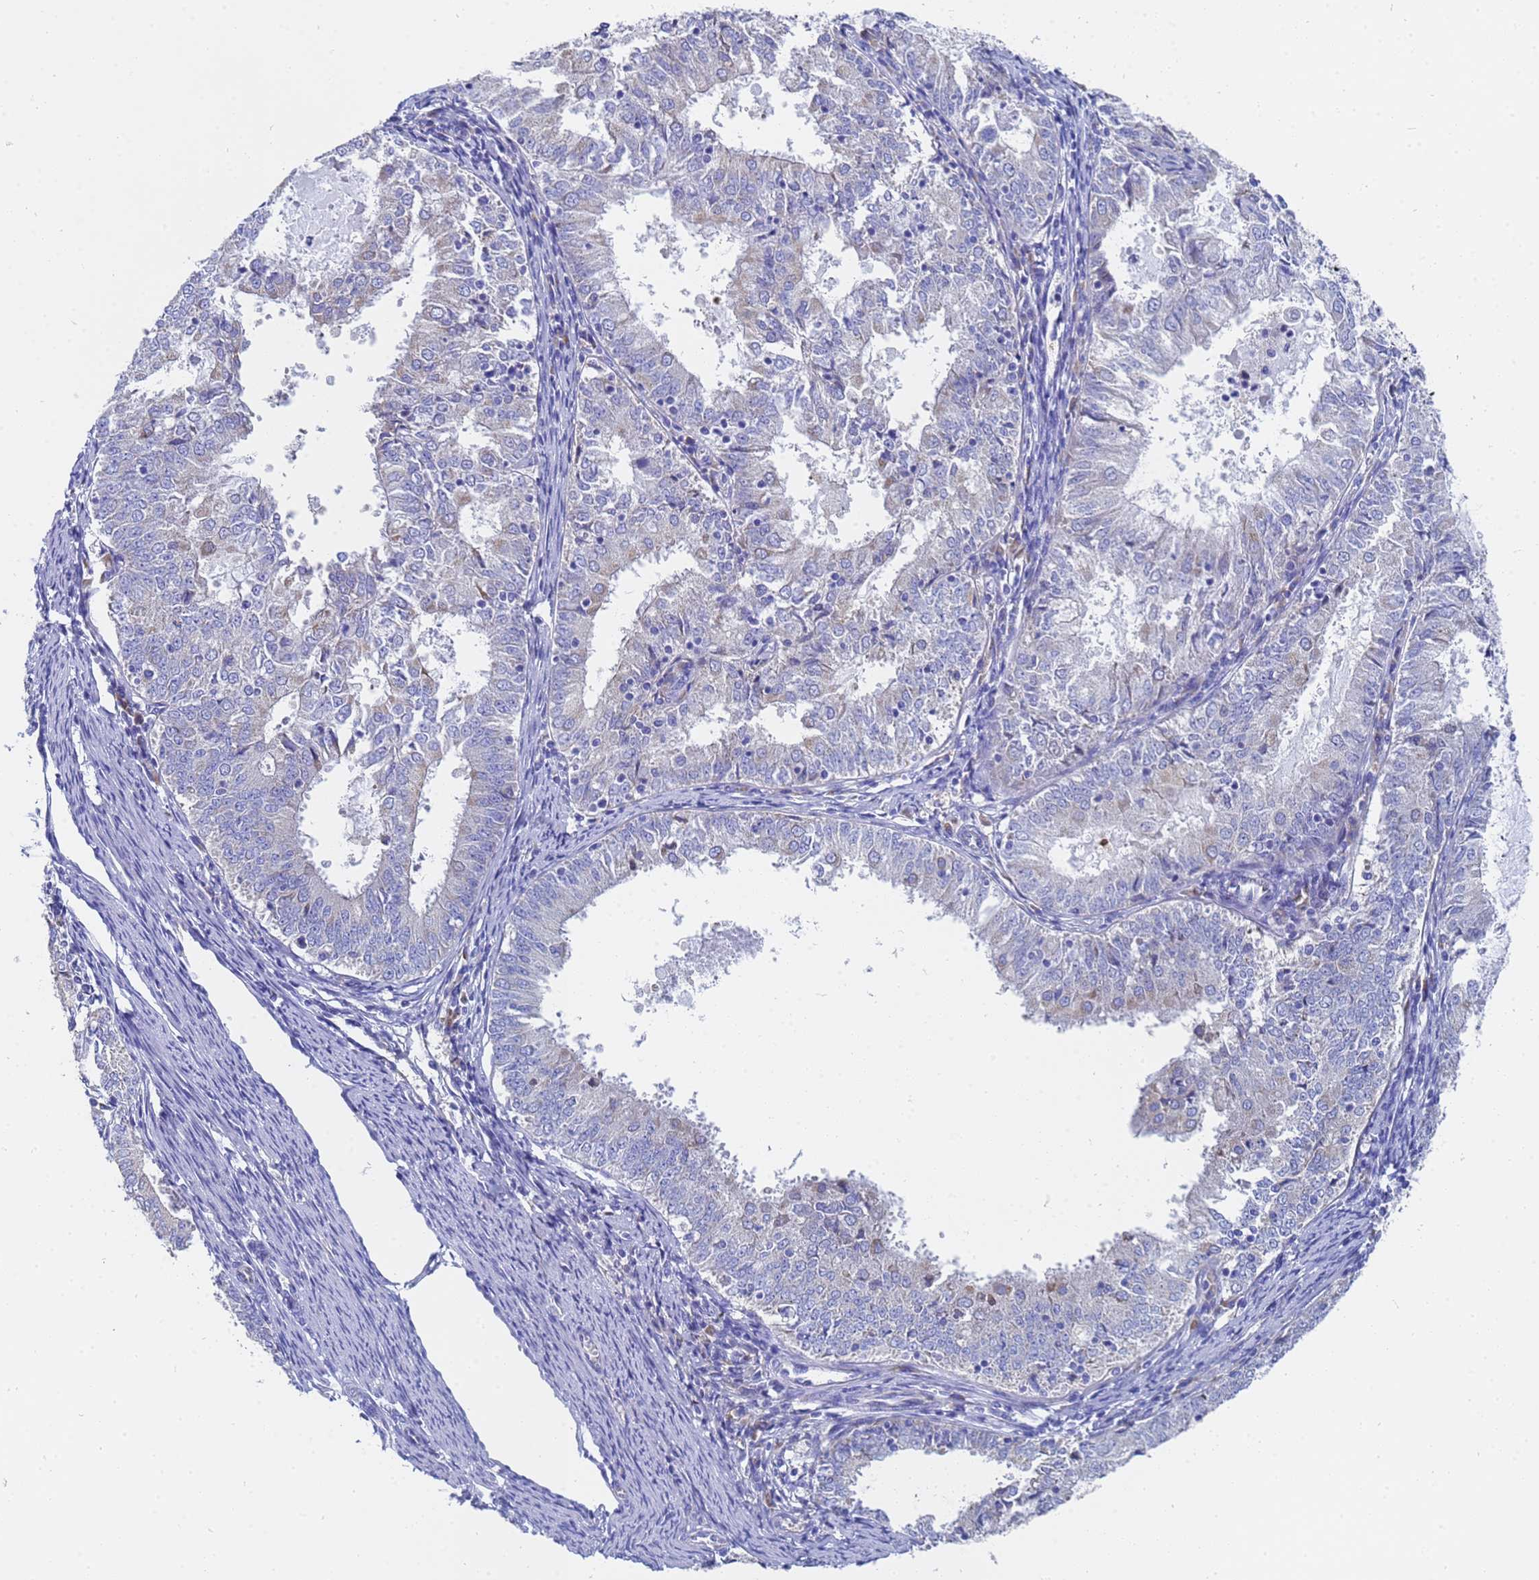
{"staining": {"intensity": "negative", "quantity": "none", "location": "none"}, "tissue": "endometrial cancer", "cell_type": "Tumor cells", "image_type": "cancer", "snomed": [{"axis": "morphology", "description": "Adenocarcinoma, NOS"}, {"axis": "topography", "description": "Endometrium"}], "caption": "Immunohistochemical staining of human adenocarcinoma (endometrial) reveals no significant staining in tumor cells. Brightfield microscopy of immunohistochemistry (IHC) stained with DAB (brown) and hematoxylin (blue), captured at high magnification.", "gene": "TM4SF4", "patient": {"sex": "female", "age": 57}}